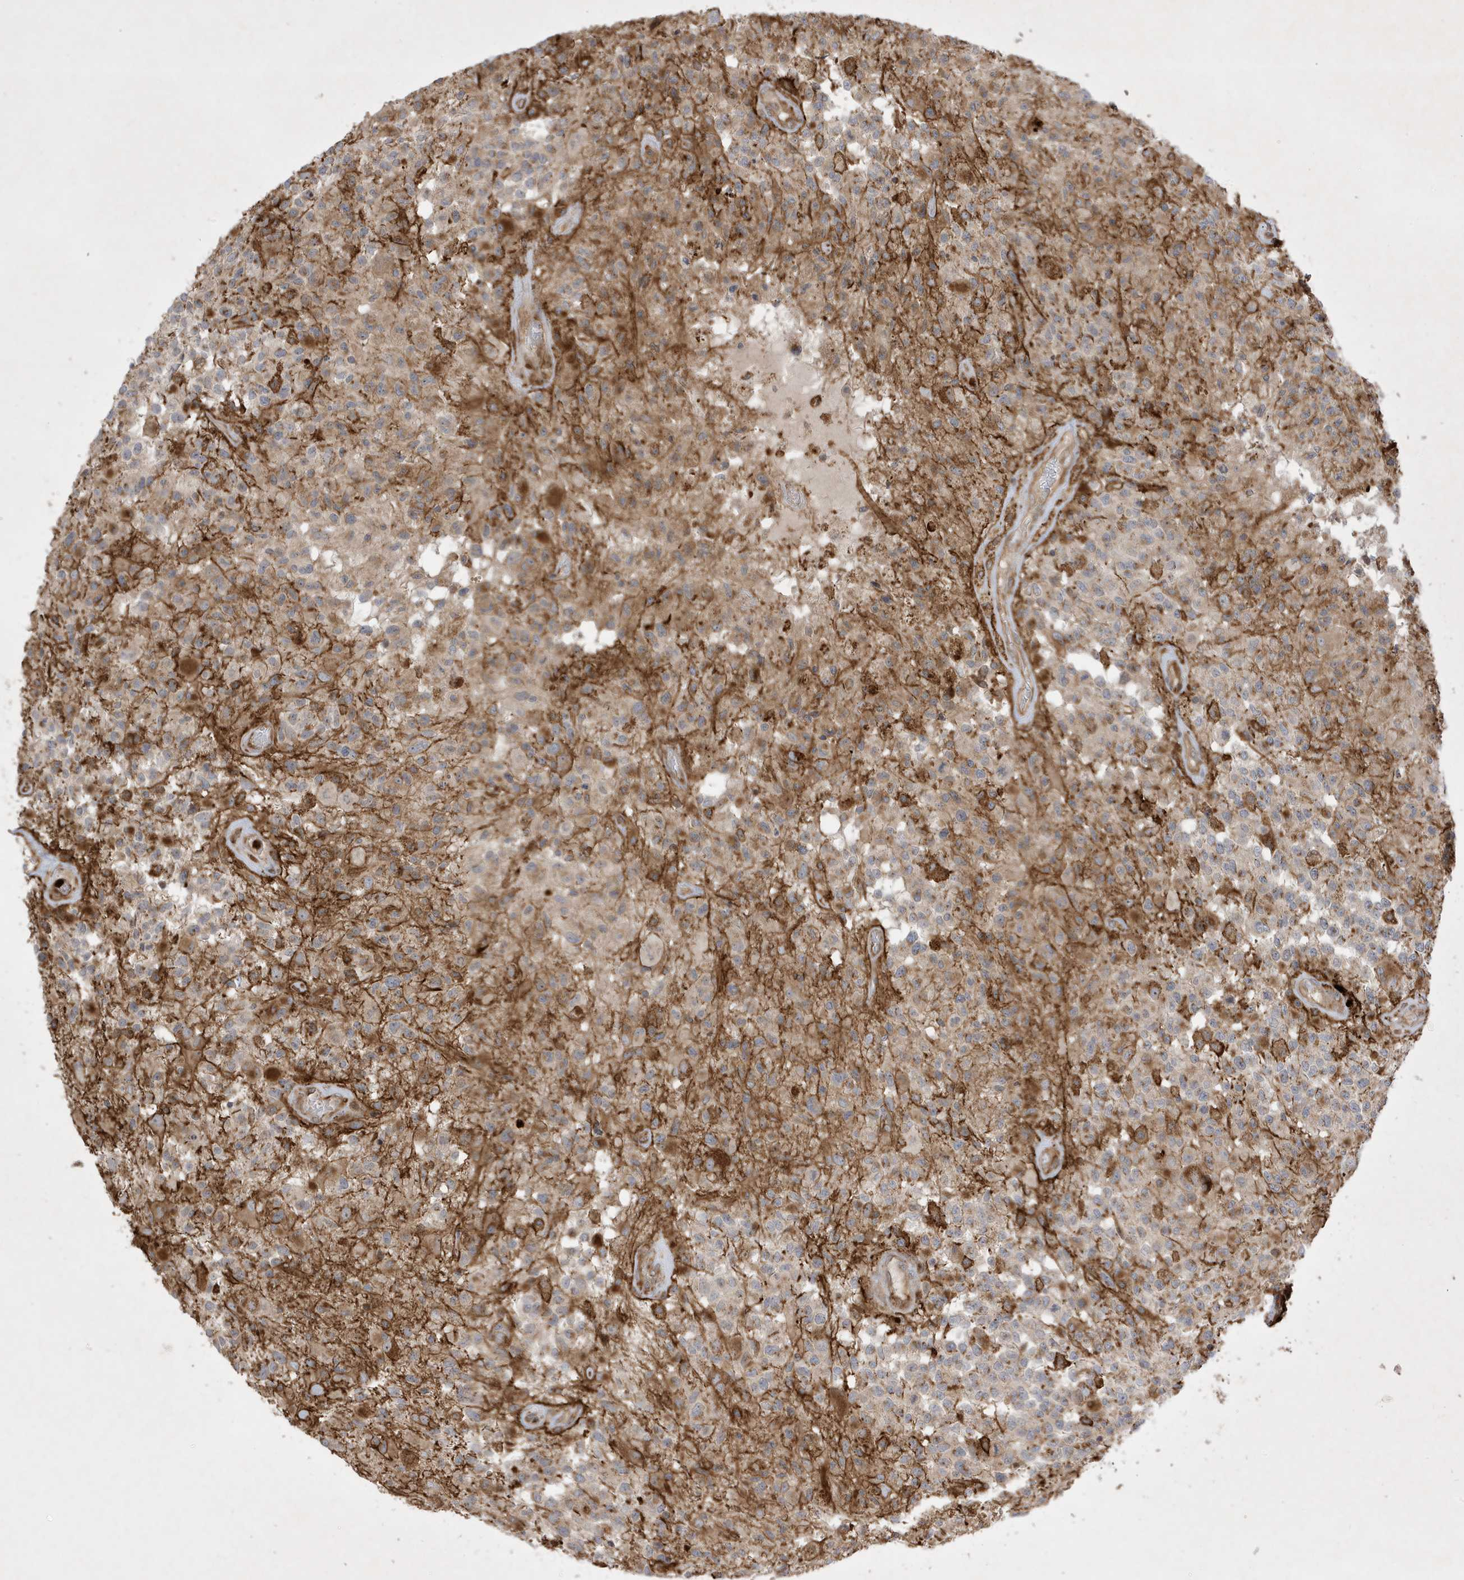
{"staining": {"intensity": "weak", "quantity": "25%-75%", "location": "cytoplasmic/membranous"}, "tissue": "glioma", "cell_type": "Tumor cells", "image_type": "cancer", "snomed": [{"axis": "morphology", "description": "Glioma, malignant, High grade"}, {"axis": "morphology", "description": "Glioblastoma, NOS"}, {"axis": "topography", "description": "Brain"}], "caption": "The immunohistochemical stain shows weak cytoplasmic/membranous staining in tumor cells of glioma tissue.", "gene": "IFT57", "patient": {"sex": "male", "age": 60}}